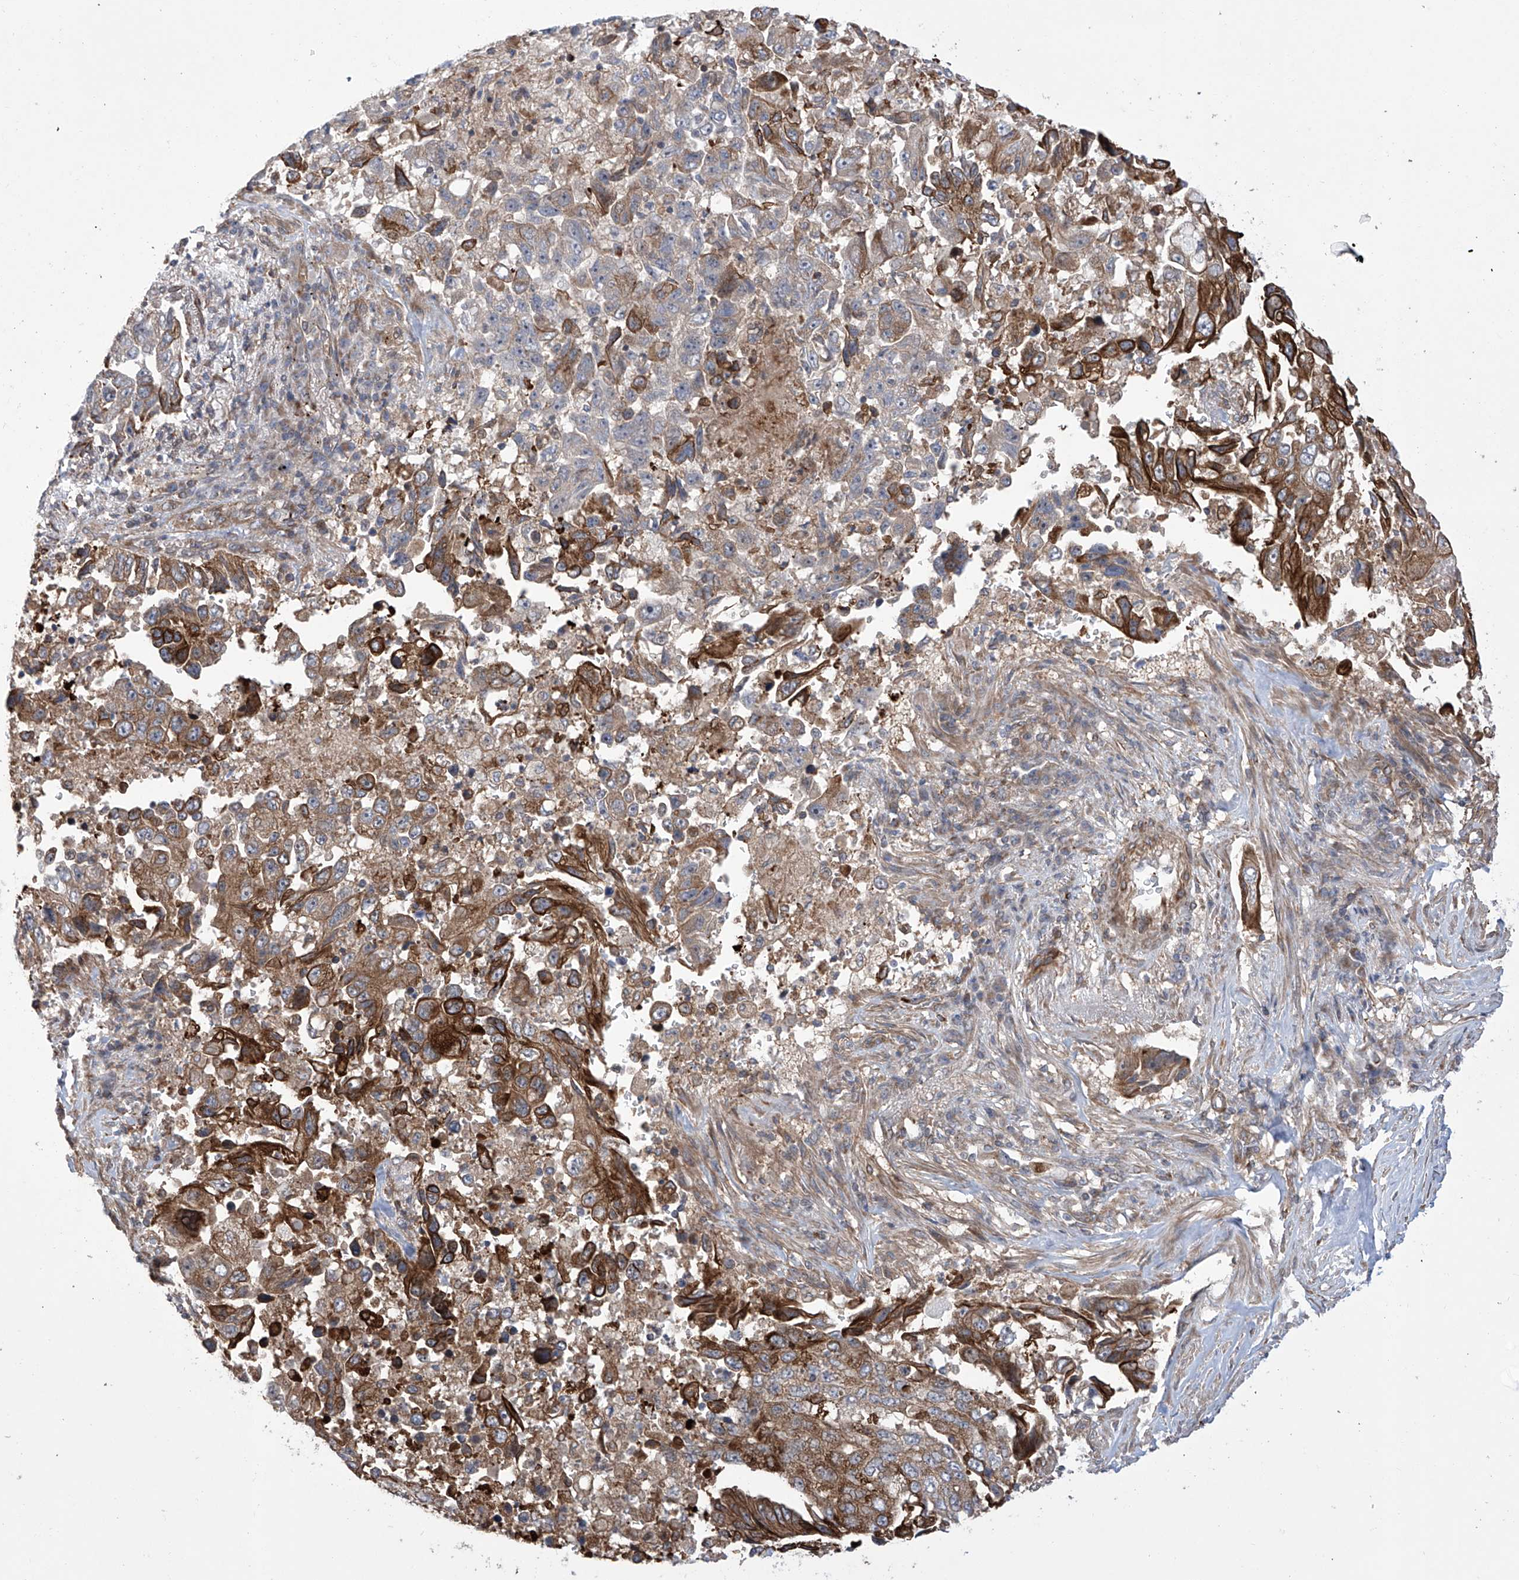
{"staining": {"intensity": "strong", "quantity": "25%-75%", "location": "cytoplasmic/membranous"}, "tissue": "lung cancer", "cell_type": "Tumor cells", "image_type": "cancer", "snomed": [{"axis": "morphology", "description": "Adenocarcinoma, NOS"}, {"axis": "topography", "description": "Lung"}], "caption": "Lung cancer (adenocarcinoma) was stained to show a protein in brown. There is high levels of strong cytoplasmic/membranous expression in approximately 25%-75% of tumor cells.", "gene": "APAF1", "patient": {"sex": "female", "age": 51}}